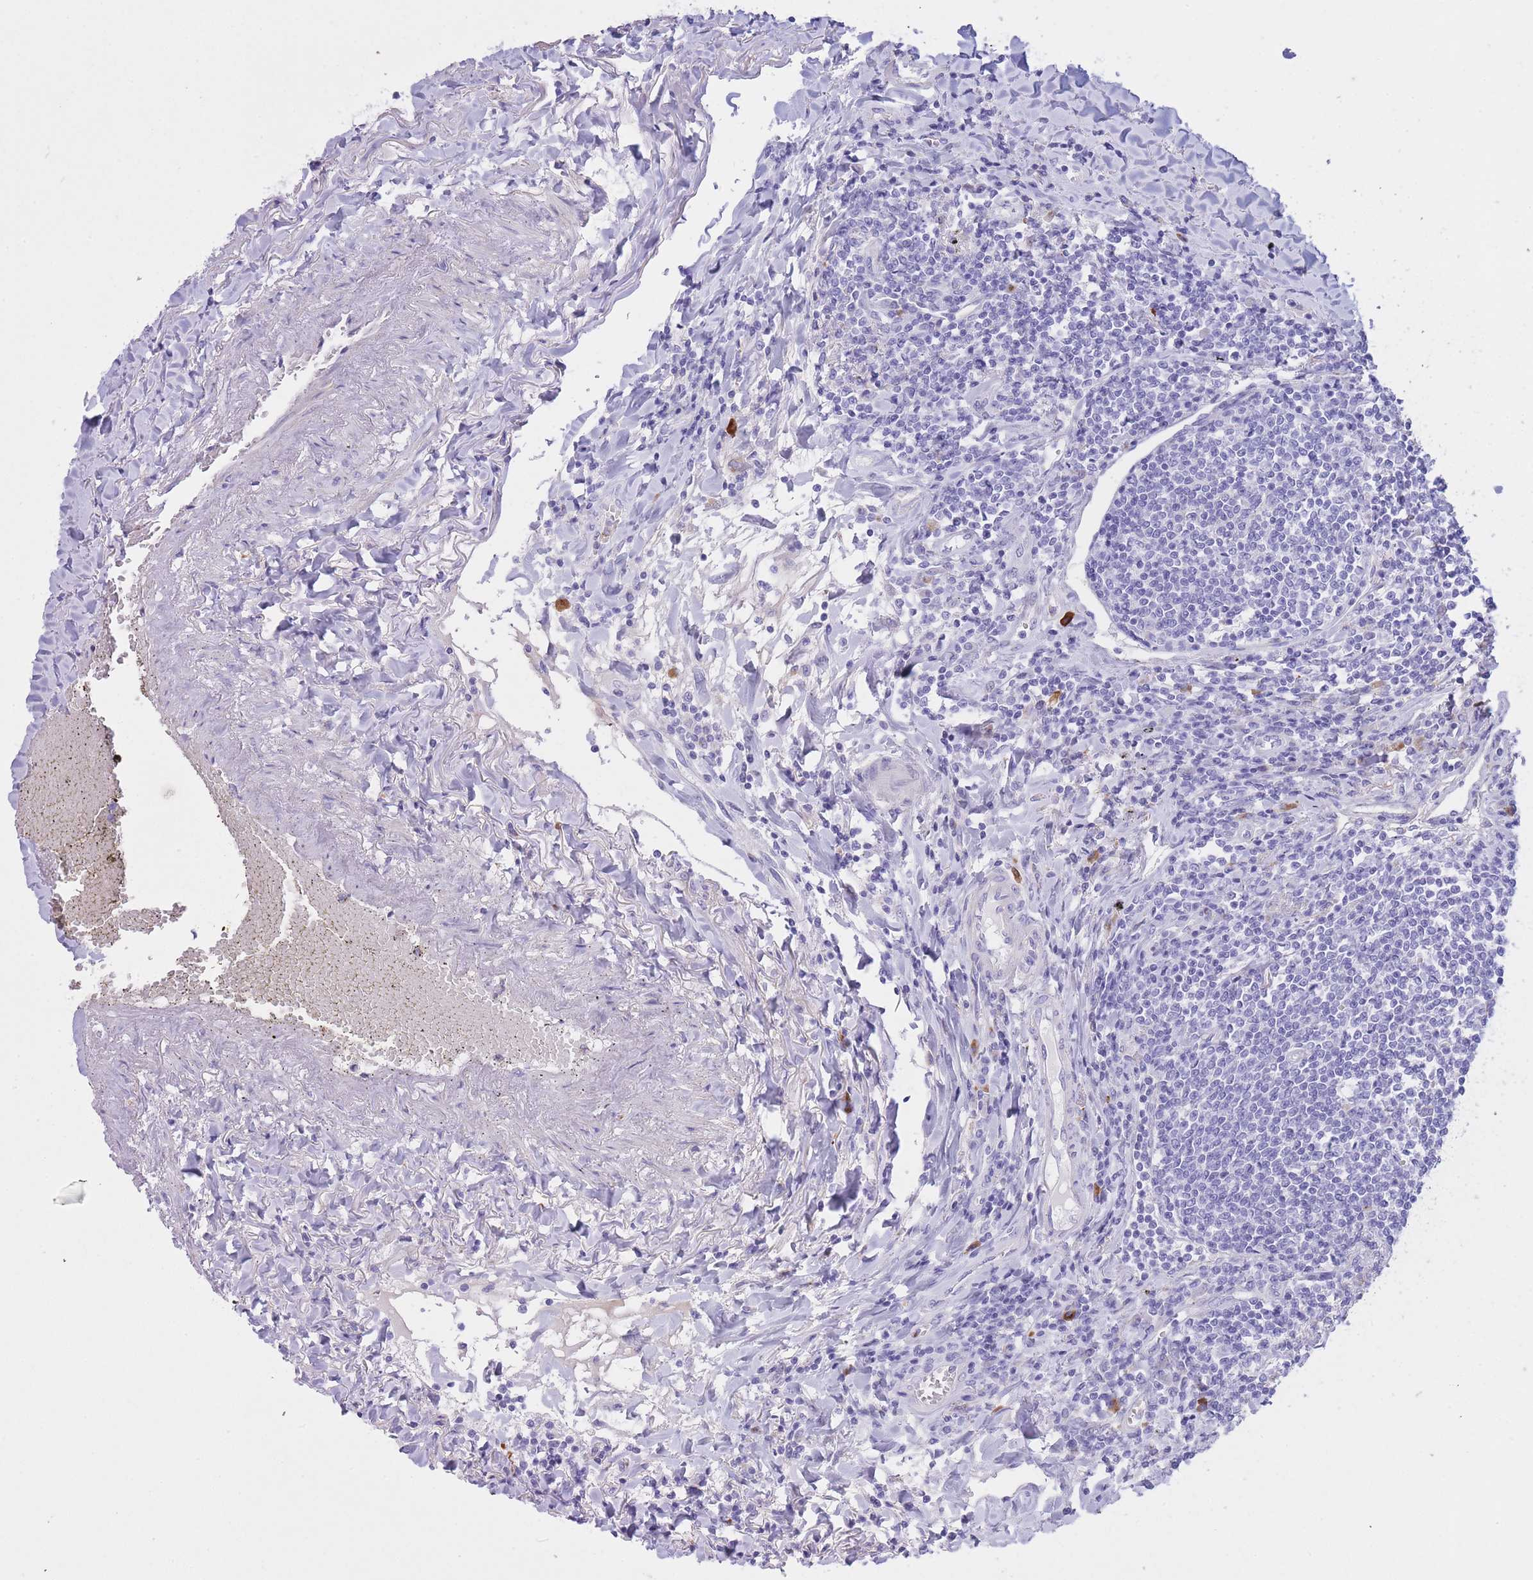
{"staining": {"intensity": "negative", "quantity": "none", "location": "none"}, "tissue": "lymphoma", "cell_type": "Tumor cells", "image_type": "cancer", "snomed": [{"axis": "morphology", "description": "Malignant lymphoma, non-Hodgkin's type, Low grade"}, {"axis": "topography", "description": "Lung"}], "caption": "IHC image of human lymphoma stained for a protein (brown), which exhibits no expression in tumor cells.", "gene": "PLBD1", "patient": {"sex": "female", "age": 71}}